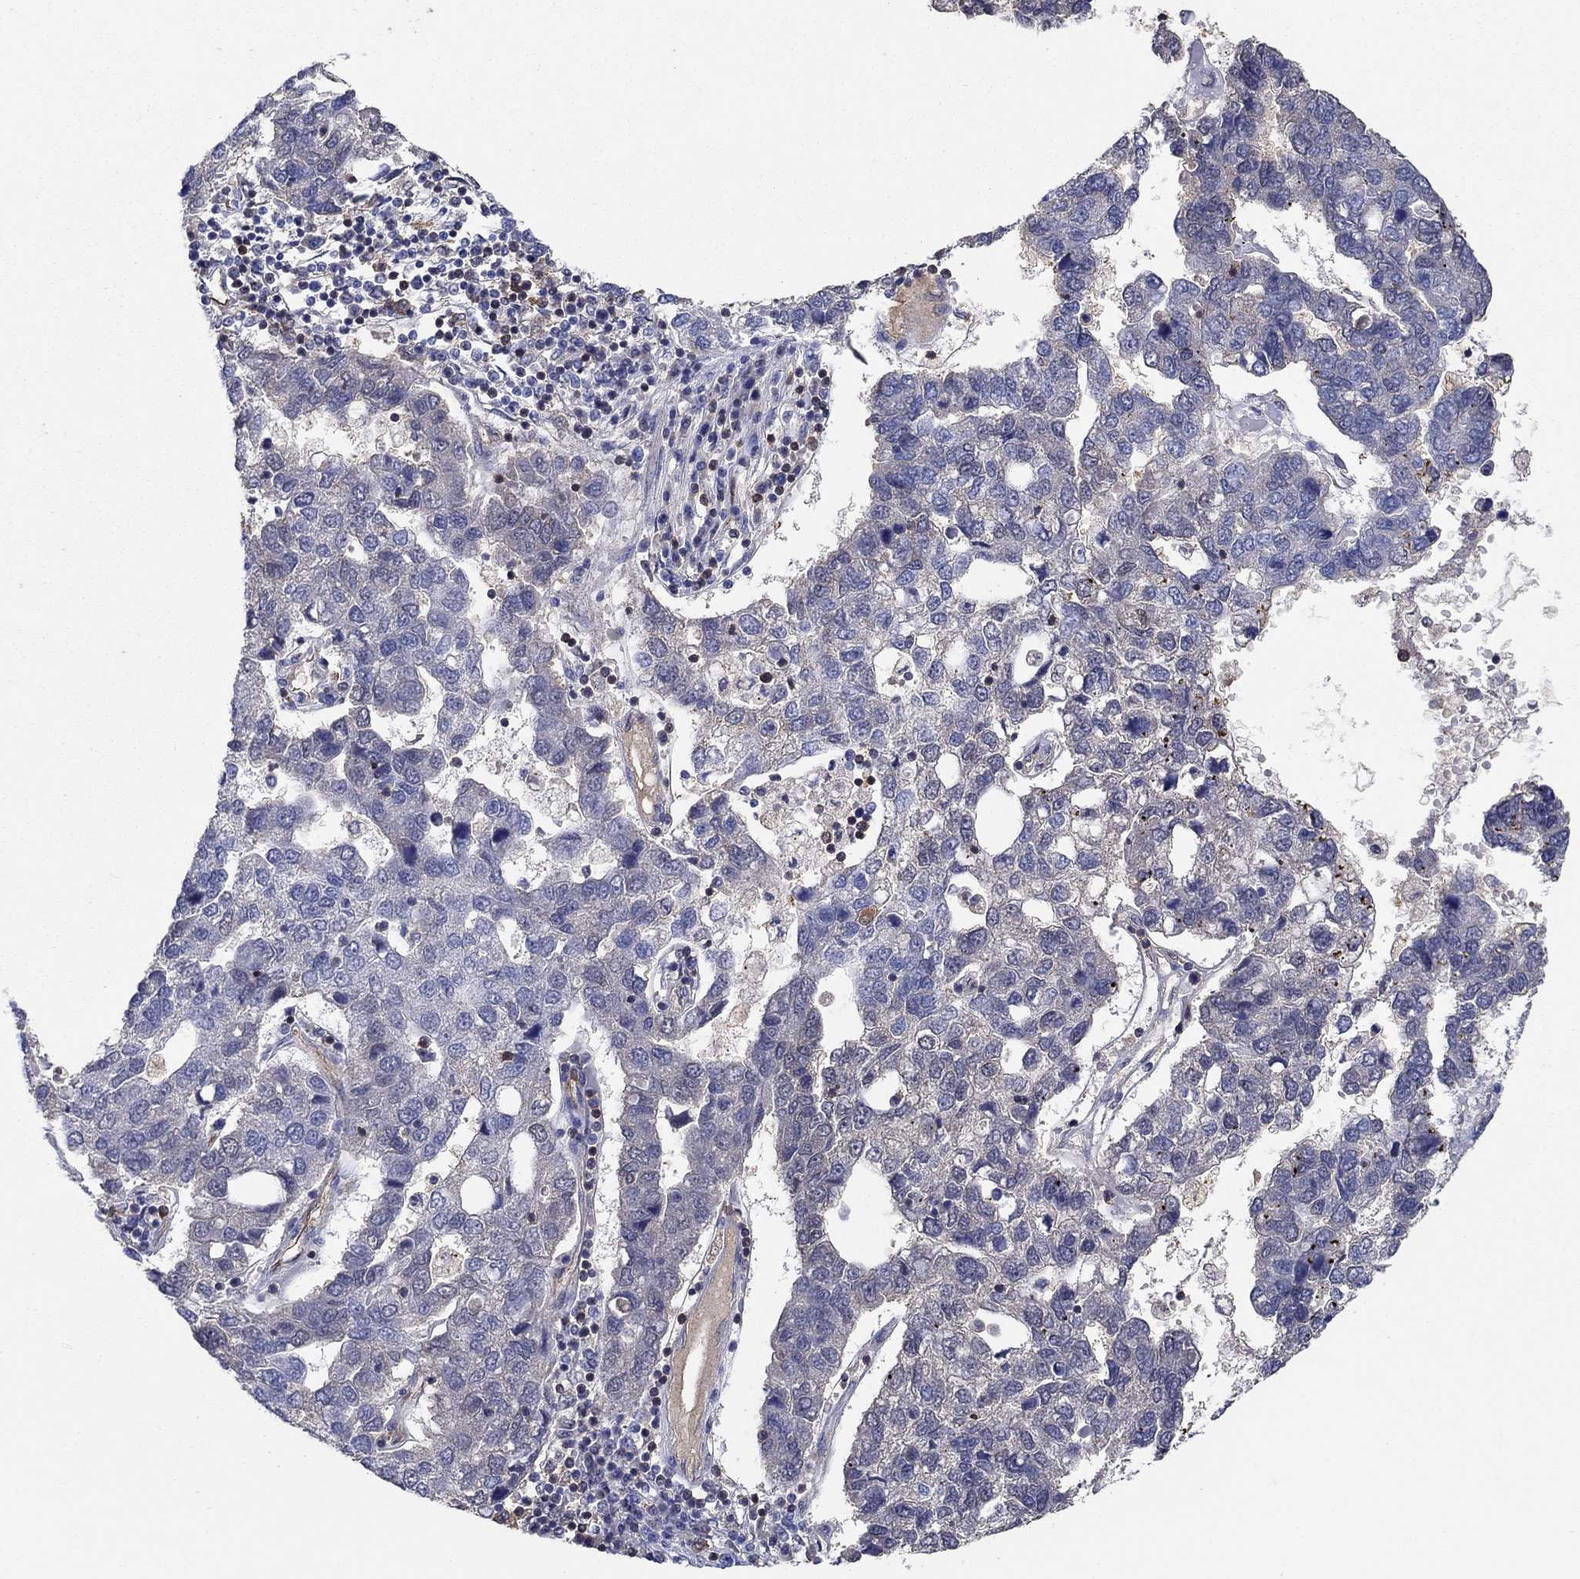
{"staining": {"intensity": "negative", "quantity": "none", "location": "none"}, "tissue": "pancreatic cancer", "cell_type": "Tumor cells", "image_type": "cancer", "snomed": [{"axis": "morphology", "description": "Adenocarcinoma, NOS"}, {"axis": "topography", "description": "Pancreas"}], "caption": "High power microscopy micrograph of an immunohistochemistry image of pancreatic adenocarcinoma, revealing no significant staining in tumor cells. Brightfield microscopy of immunohistochemistry stained with DAB (brown) and hematoxylin (blue), captured at high magnification.", "gene": "AGFG2", "patient": {"sex": "female", "age": 61}}